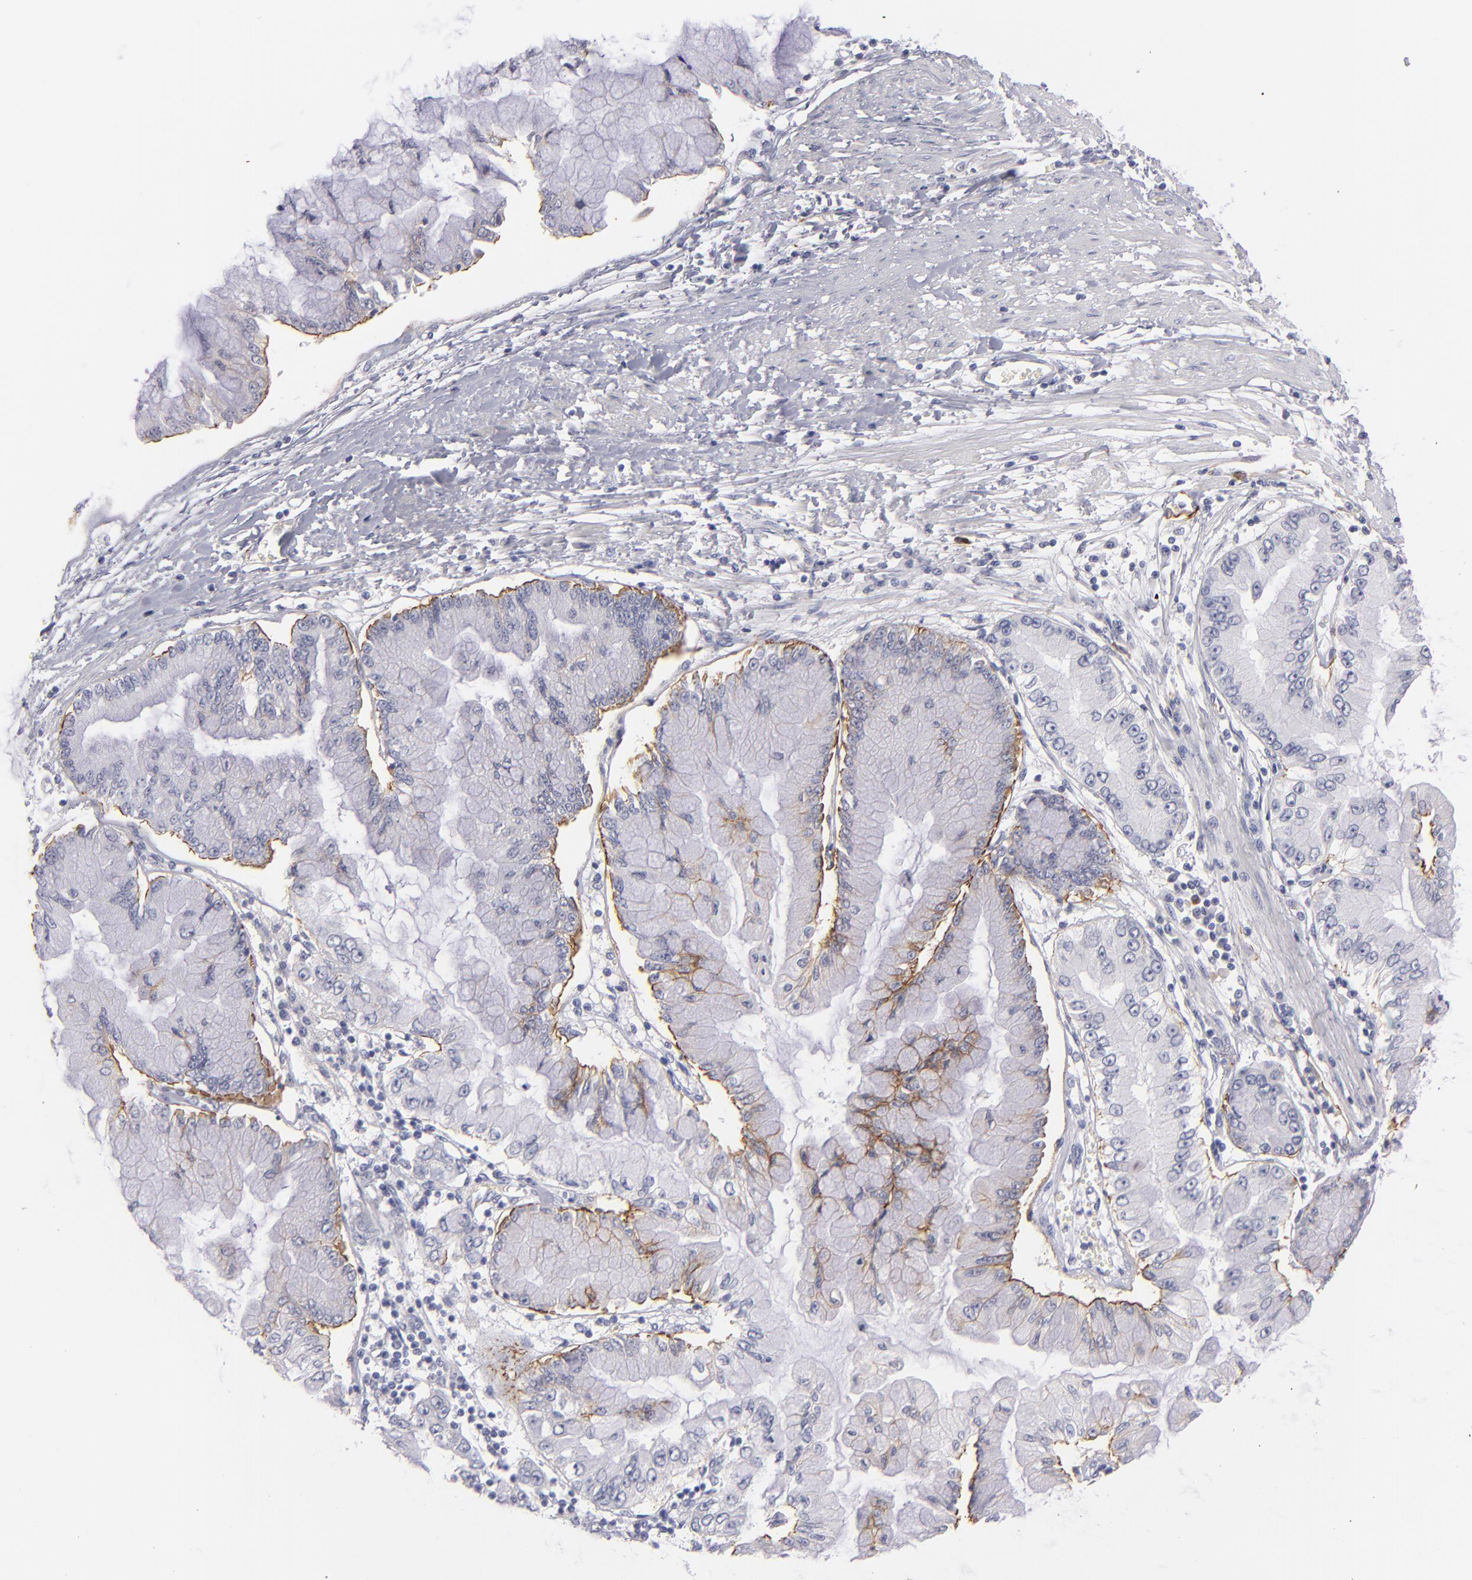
{"staining": {"intensity": "strong", "quantity": "25%-75%", "location": "cytoplasmic/membranous"}, "tissue": "liver cancer", "cell_type": "Tumor cells", "image_type": "cancer", "snomed": [{"axis": "morphology", "description": "Cholangiocarcinoma"}, {"axis": "topography", "description": "Liver"}], "caption": "Protein expression analysis of human liver cholangiocarcinoma reveals strong cytoplasmic/membranous positivity in approximately 25%-75% of tumor cells. The staining was performed using DAB to visualize the protein expression in brown, while the nuclei were stained in blue with hematoxylin (Magnification: 20x).", "gene": "ITGB4", "patient": {"sex": "female", "age": 79}}